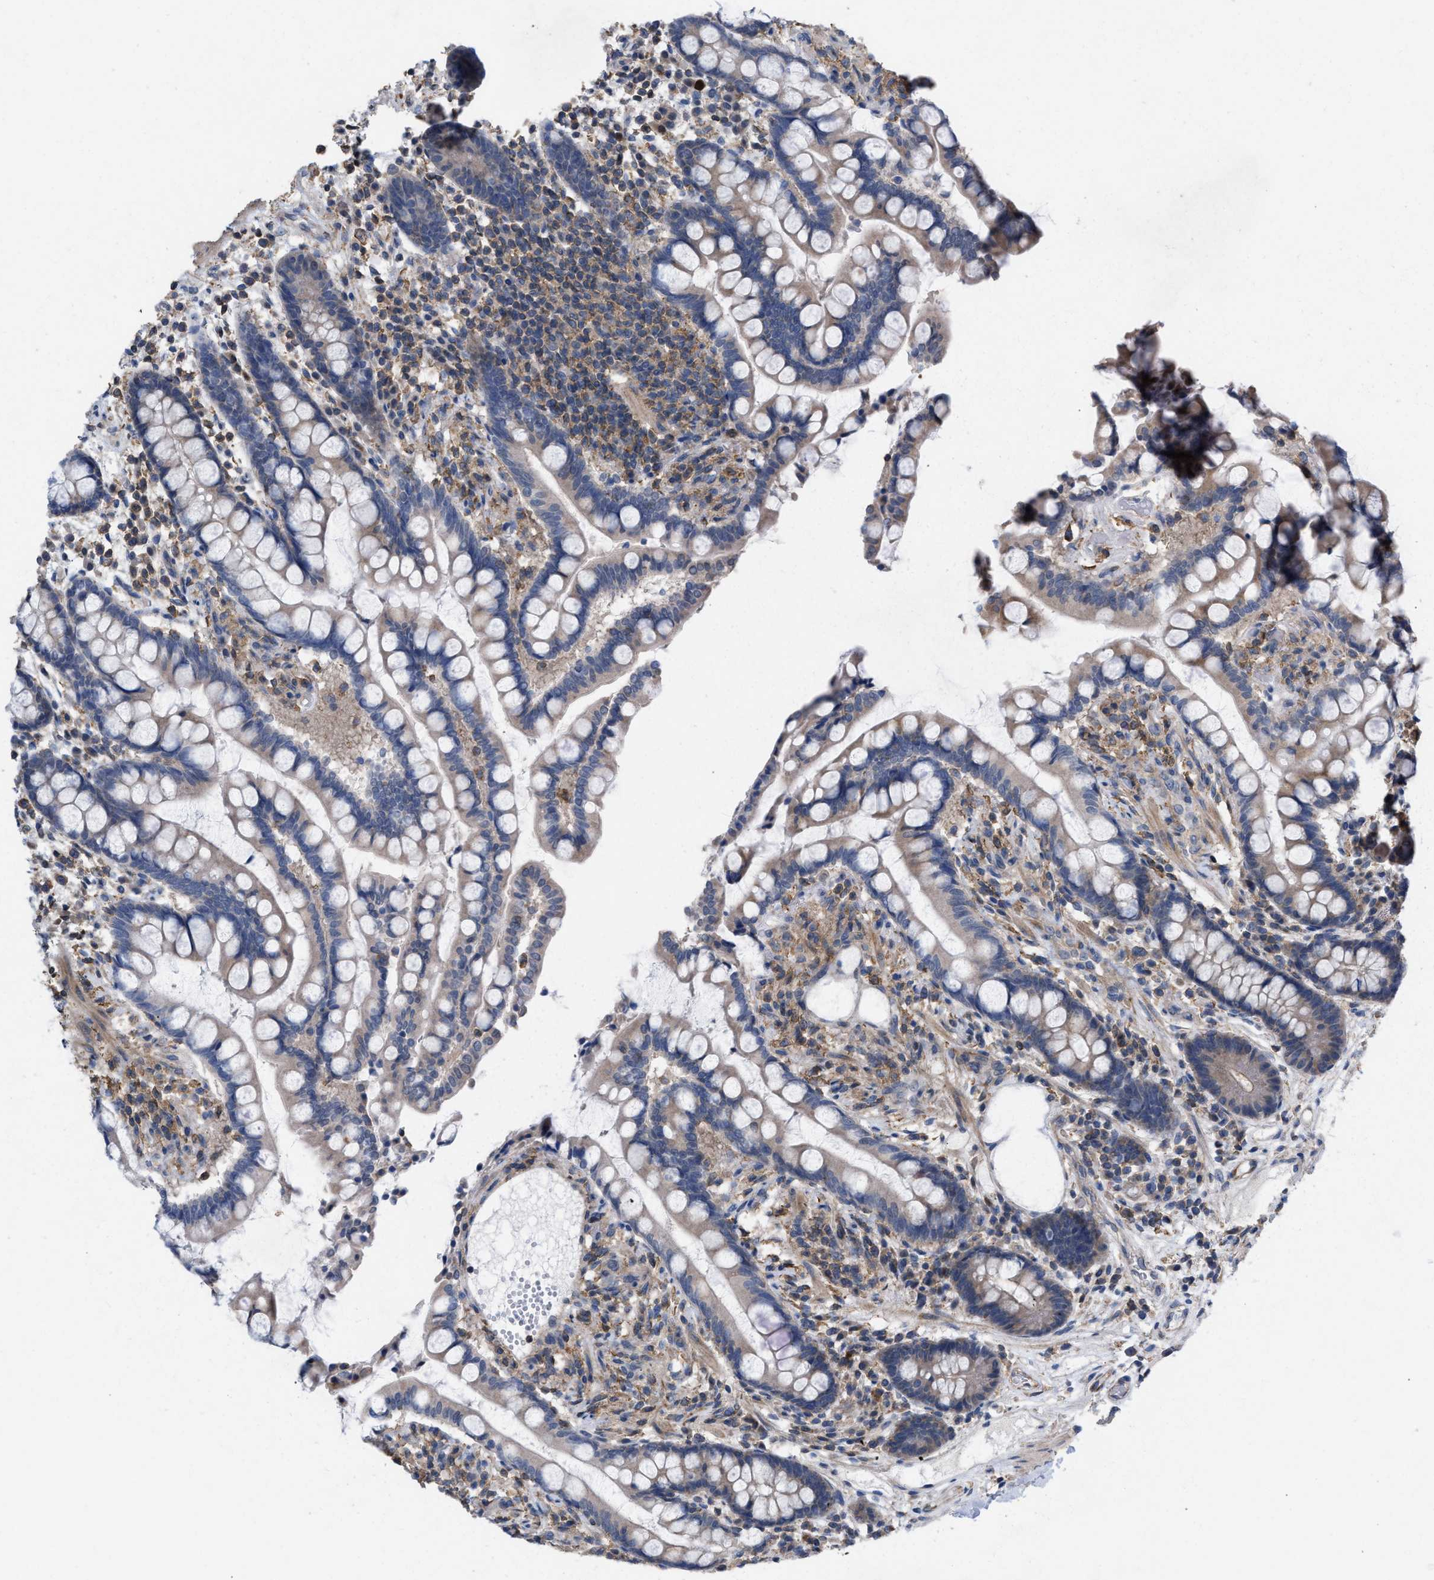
{"staining": {"intensity": "negative", "quantity": "none", "location": "none"}, "tissue": "colon", "cell_type": "Endothelial cells", "image_type": "normal", "snomed": [{"axis": "morphology", "description": "Normal tissue, NOS"}, {"axis": "topography", "description": "Colon"}], "caption": "IHC micrograph of normal colon stained for a protein (brown), which reveals no expression in endothelial cells.", "gene": "TMEM131", "patient": {"sex": "male", "age": 73}}